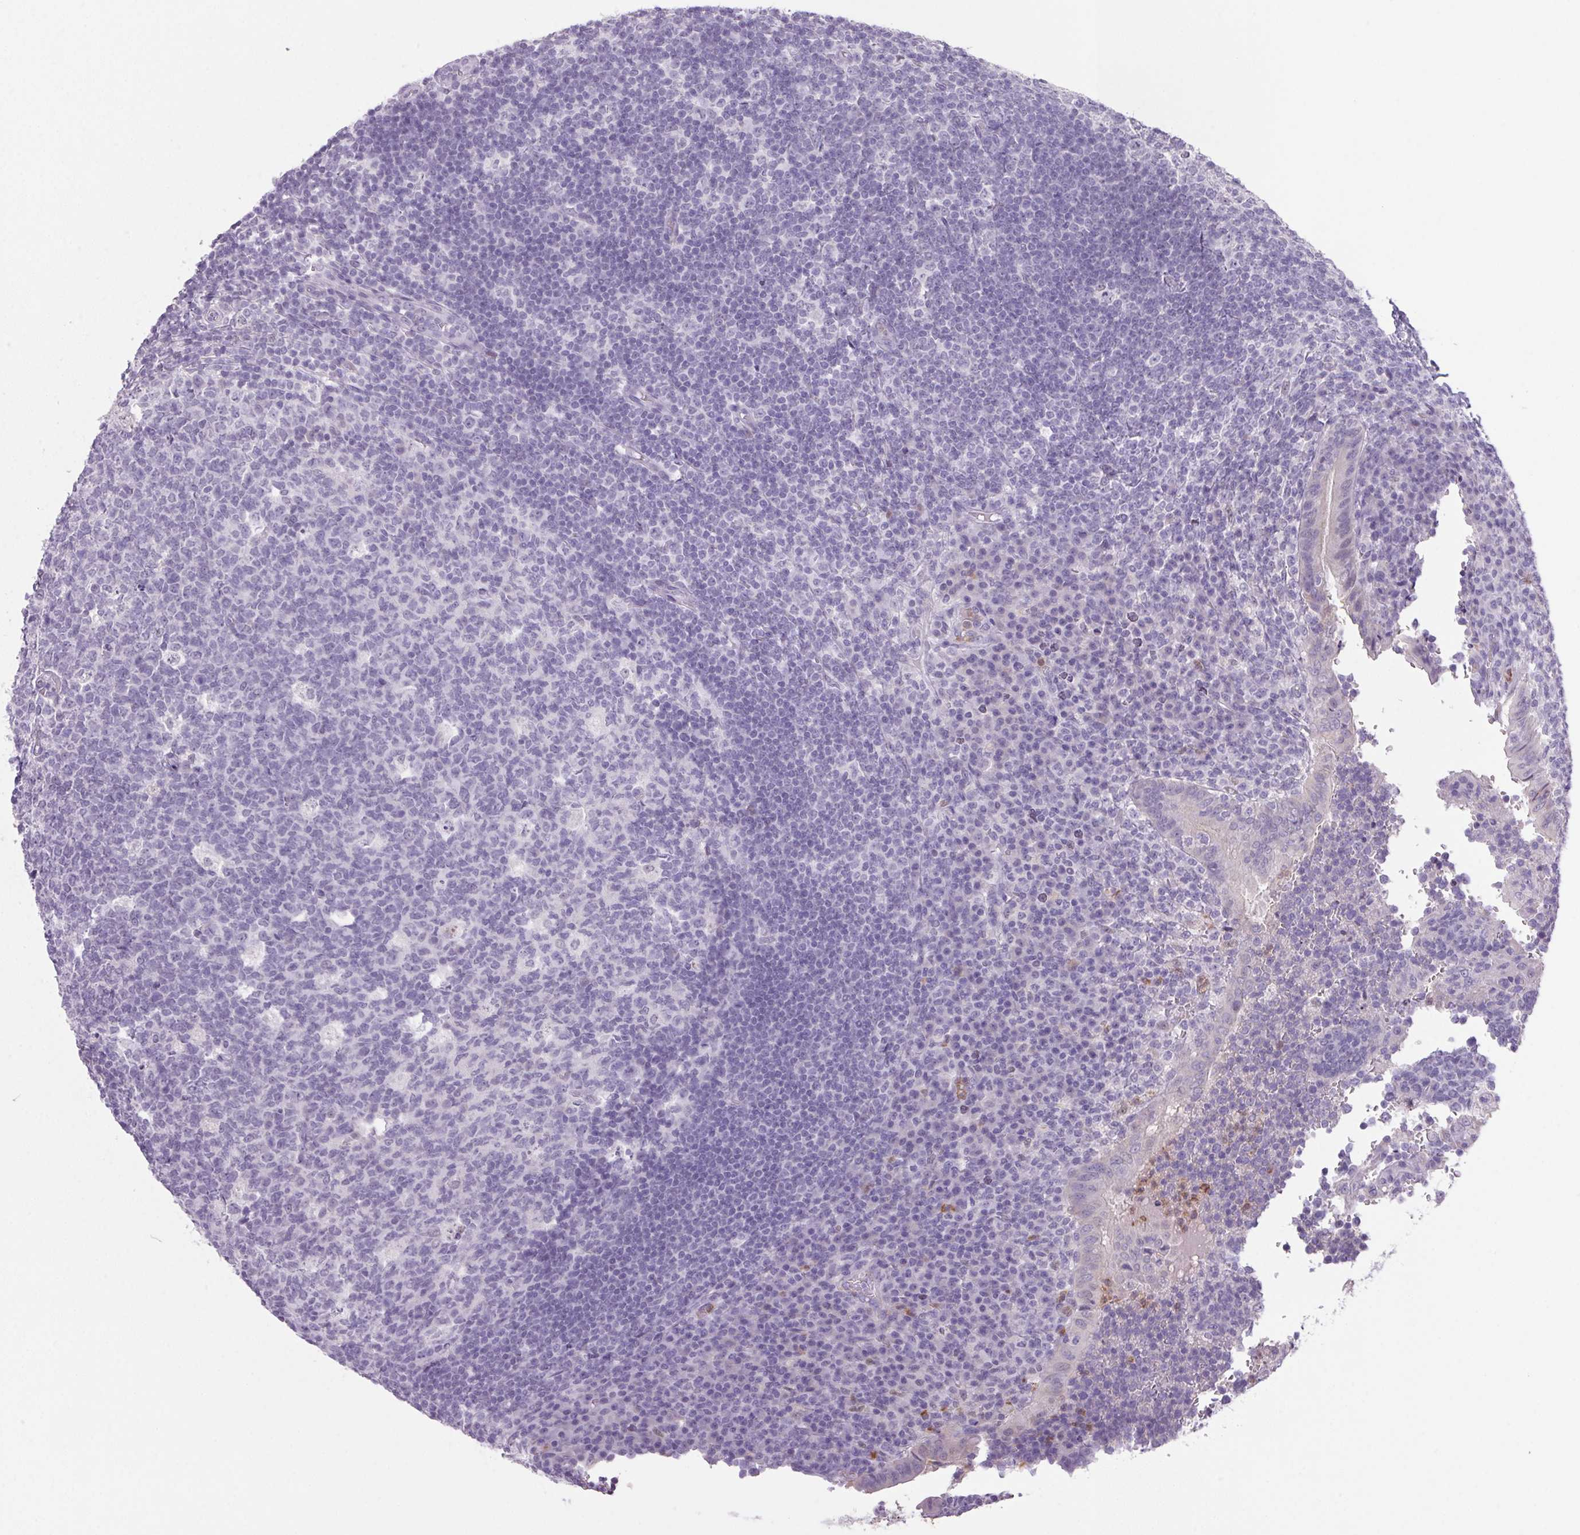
{"staining": {"intensity": "strong", "quantity": "<25%", "location": "cytoplasmic/membranous"}, "tissue": "appendix", "cell_type": "Glandular cells", "image_type": "normal", "snomed": [{"axis": "morphology", "description": "Normal tissue, NOS"}, {"axis": "topography", "description": "Appendix"}], "caption": "Immunohistochemical staining of benign human appendix exhibits strong cytoplasmic/membranous protein positivity in about <25% of glandular cells.", "gene": "TRDN", "patient": {"sex": "male", "age": 18}}